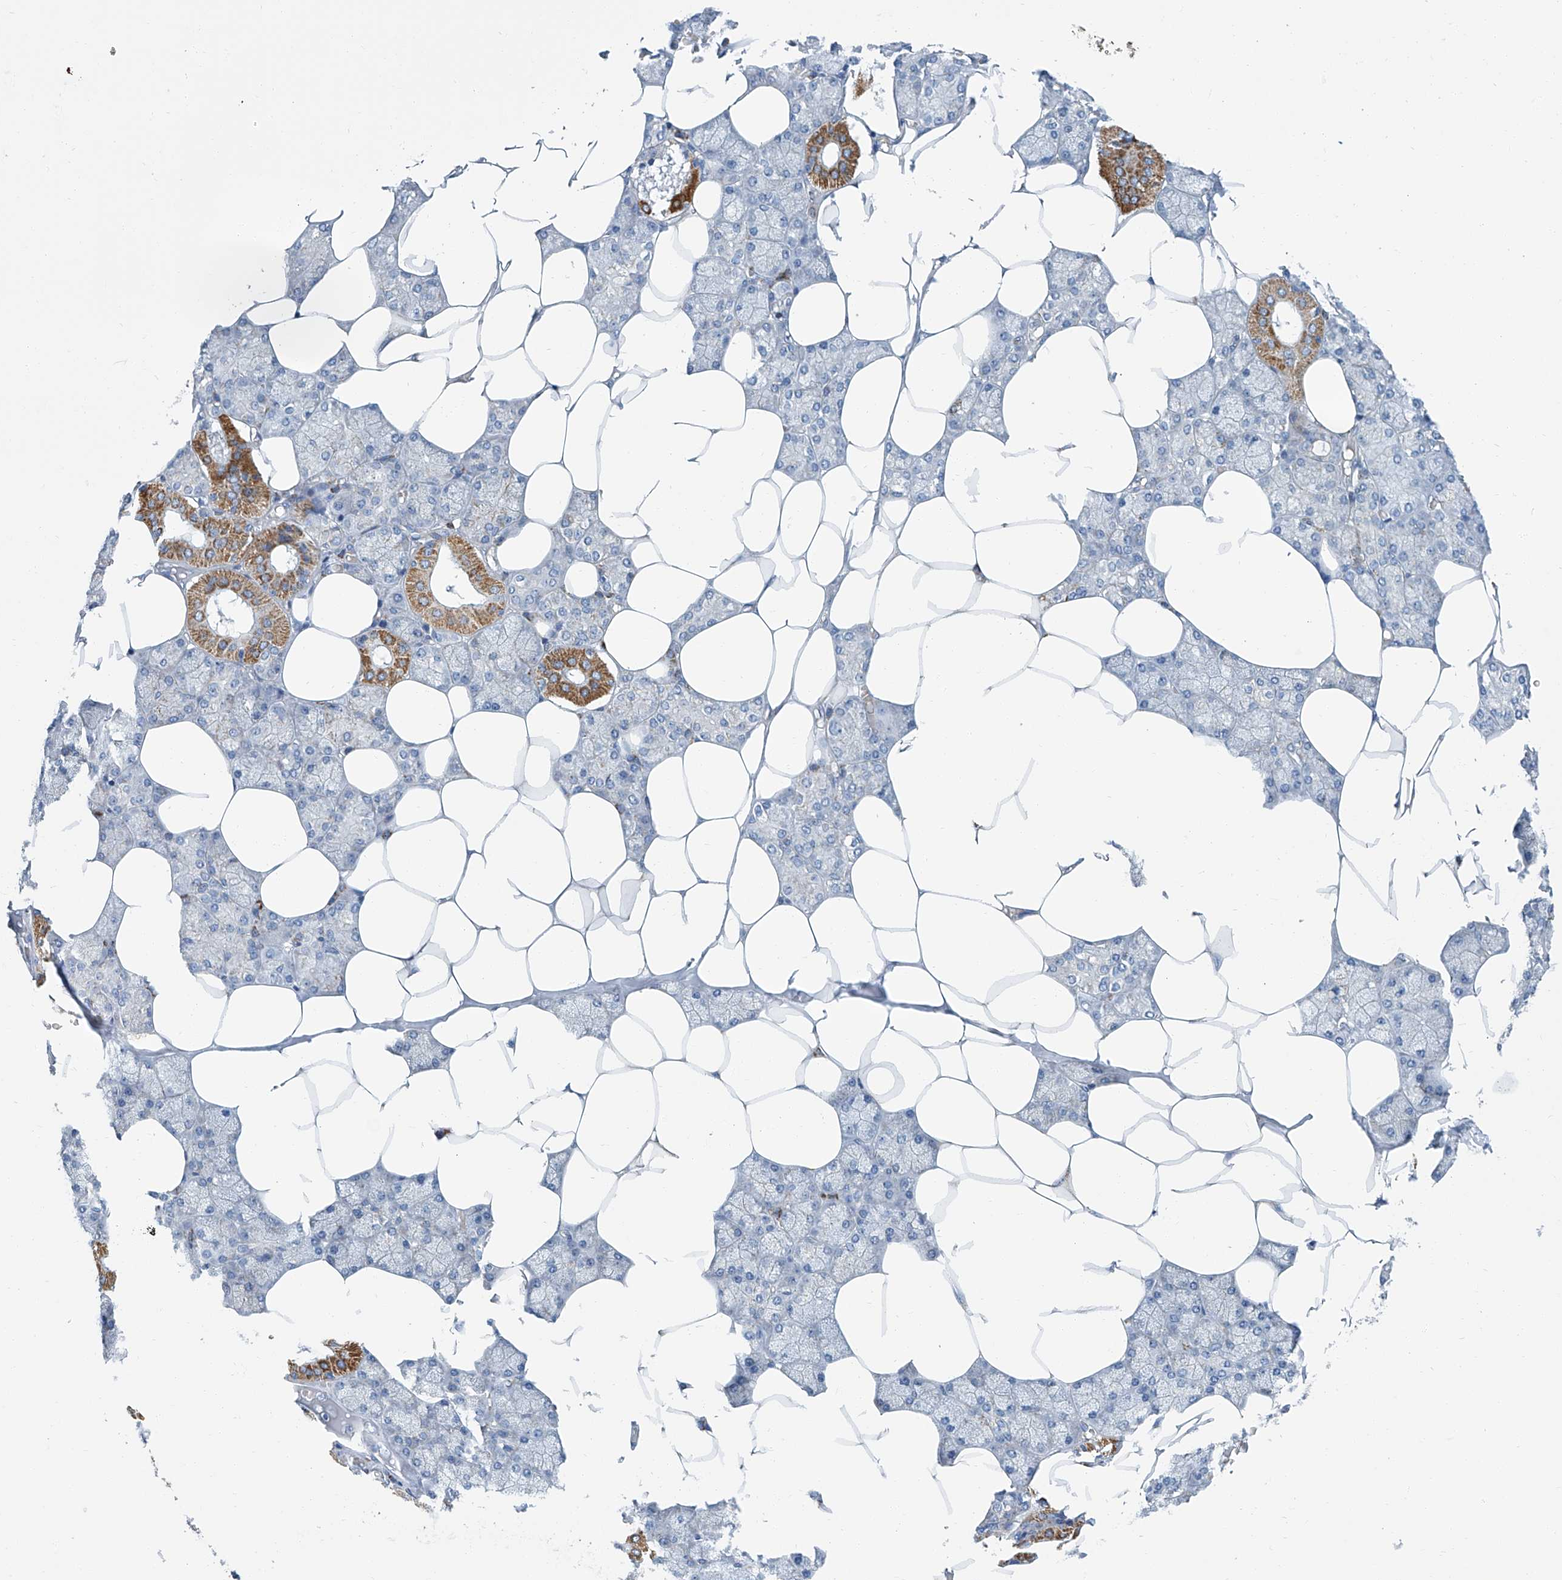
{"staining": {"intensity": "moderate", "quantity": "<25%", "location": "cytoplasmic/membranous"}, "tissue": "salivary gland", "cell_type": "Glandular cells", "image_type": "normal", "snomed": [{"axis": "morphology", "description": "Normal tissue, NOS"}, {"axis": "topography", "description": "Salivary gland"}], "caption": "Moderate cytoplasmic/membranous expression for a protein is appreciated in approximately <25% of glandular cells of benign salivary gland using immunohistochemistry (IHC).", "gene": "MT", "patient": {"sex": "male", "age": 62}}